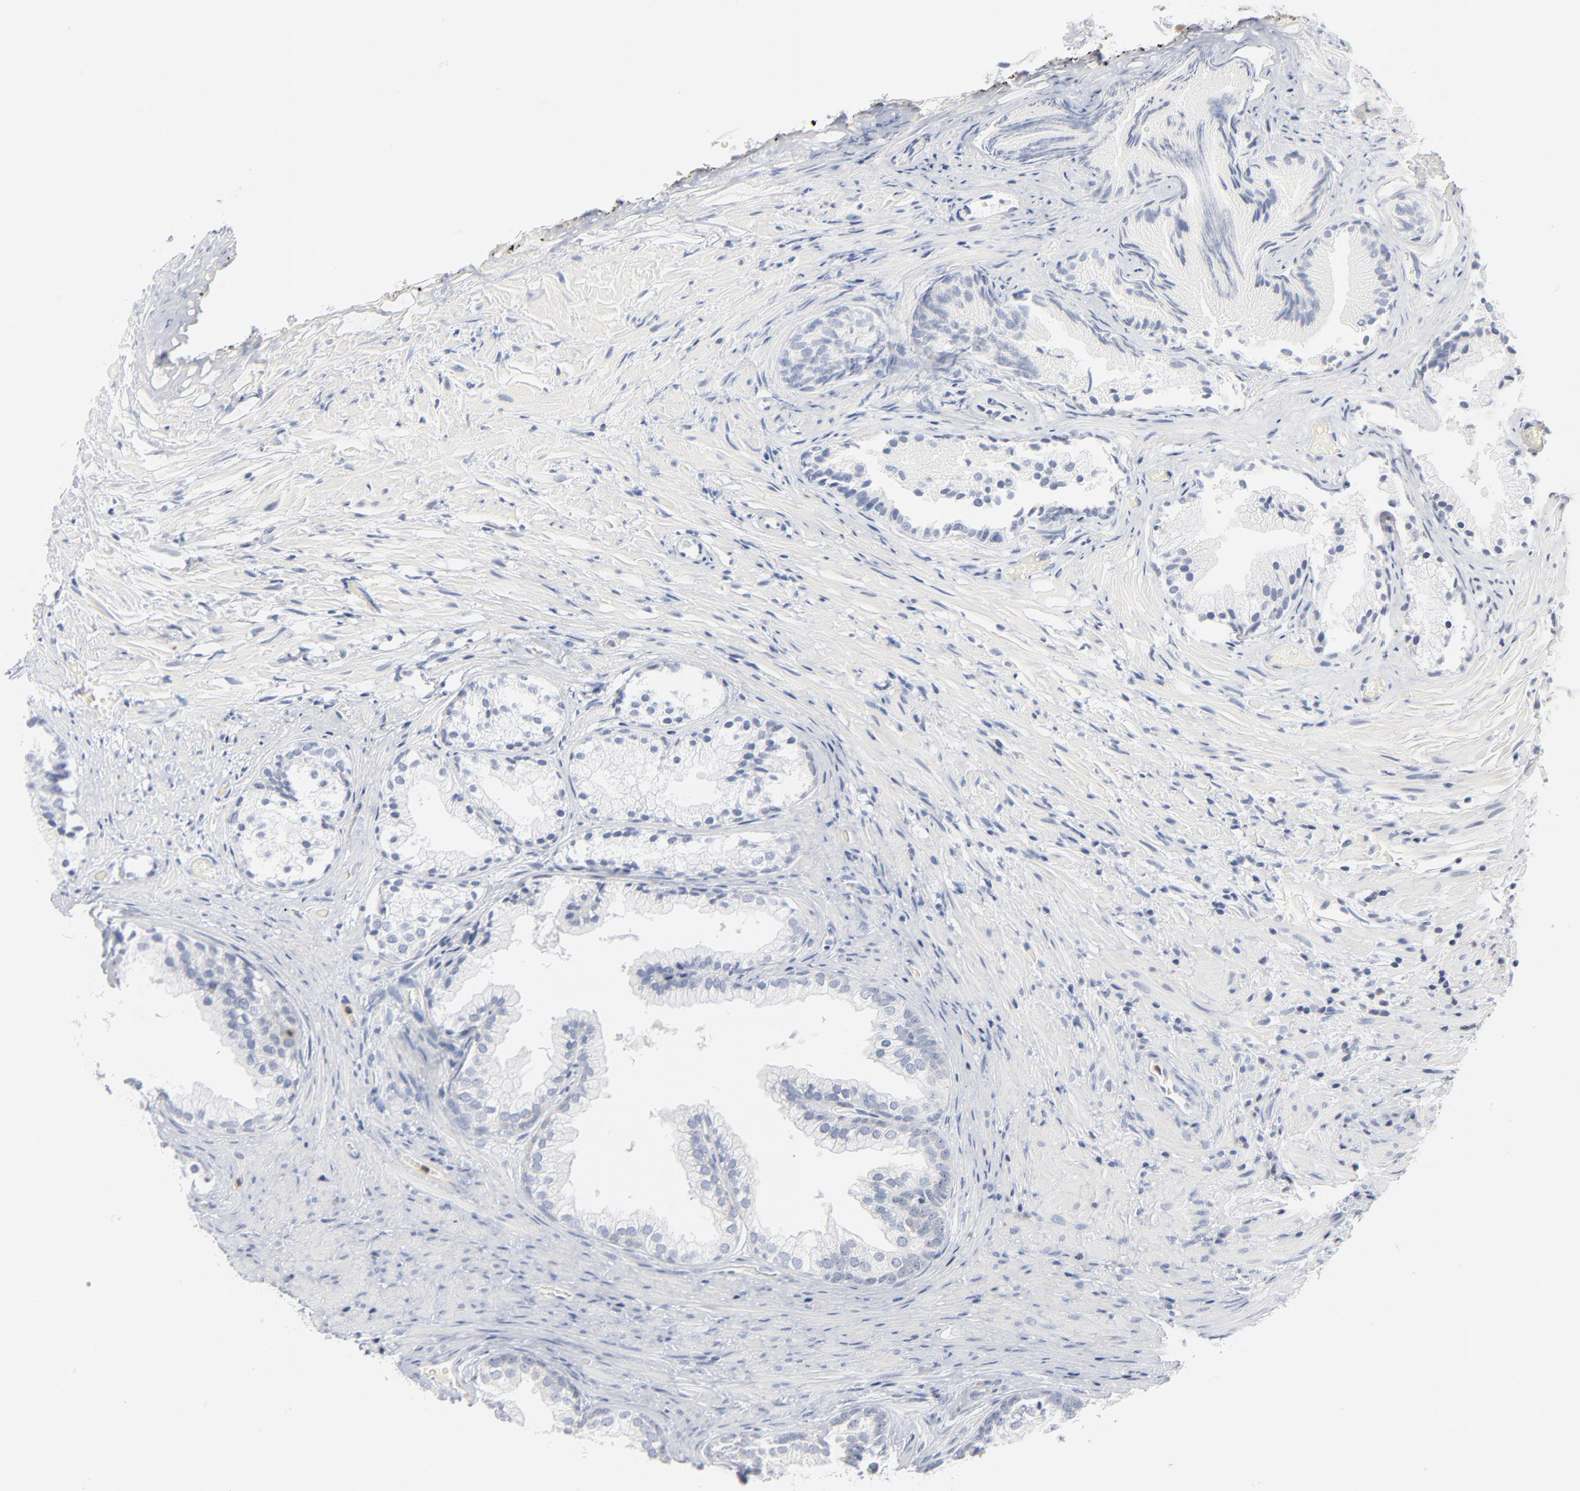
{"staining": {"intensity": "negative", "quantity": "none", "location": "none"}, "tissue": "prostate", "cell_type": "Glandular cells", "image_type": "normal", "snomed": [{"axis": "morphology", "description": "Normal tissue, NOS"}, {"axis": "topography", "description": "Prostate"}], "caption": "Prostate was stained to show a protein in brown. There is no significant positivity in glandular cells. Brightfield microscopy of immunohistochemistry stained with DAB (brown) and hematoxylin (blue), captured at high magnification.", "gene": "PTK2B", "patient": {"sex": "male", "age": 76}}